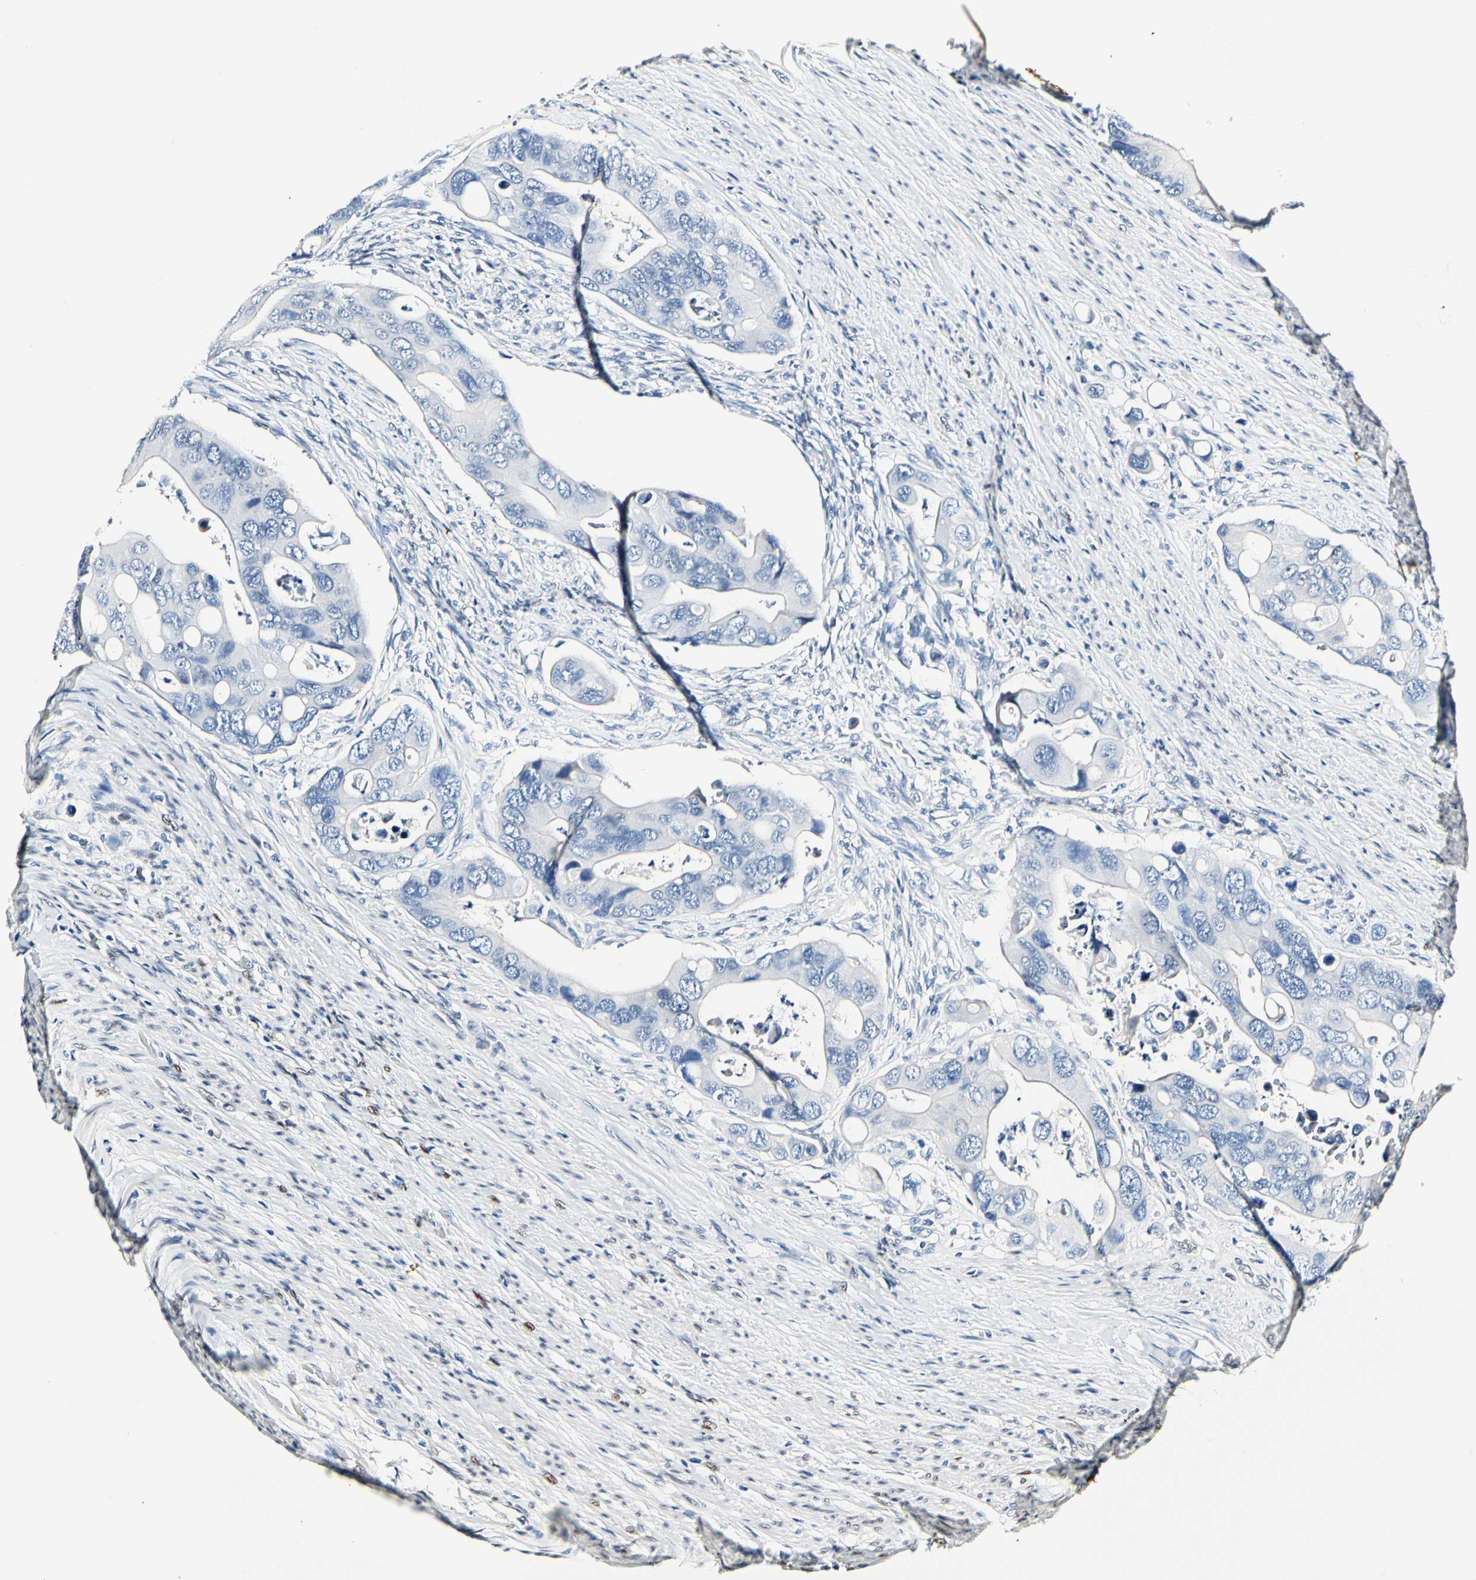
{"staining": {"intensity": "negative", "quantity": "none", "location": "none"}, "tissue": "colorectal cancer", "cell_type": "Tumor cells", "image_type": "cancer", "snomed": [{"axis": "morphology", "description": "Adenocarcinoma, NOS"}, {"axis": "topography", "description": "Rectum"}], "caption": "DAB immunohistochemical staining of human colorectal cancer displays no significant expression in tumor cells. (DAB immunohistochemistry visualized using brightfield microscopy, high magnification).", "gene": "NFIA", "patient": {"sex": "female", "age": 57}}